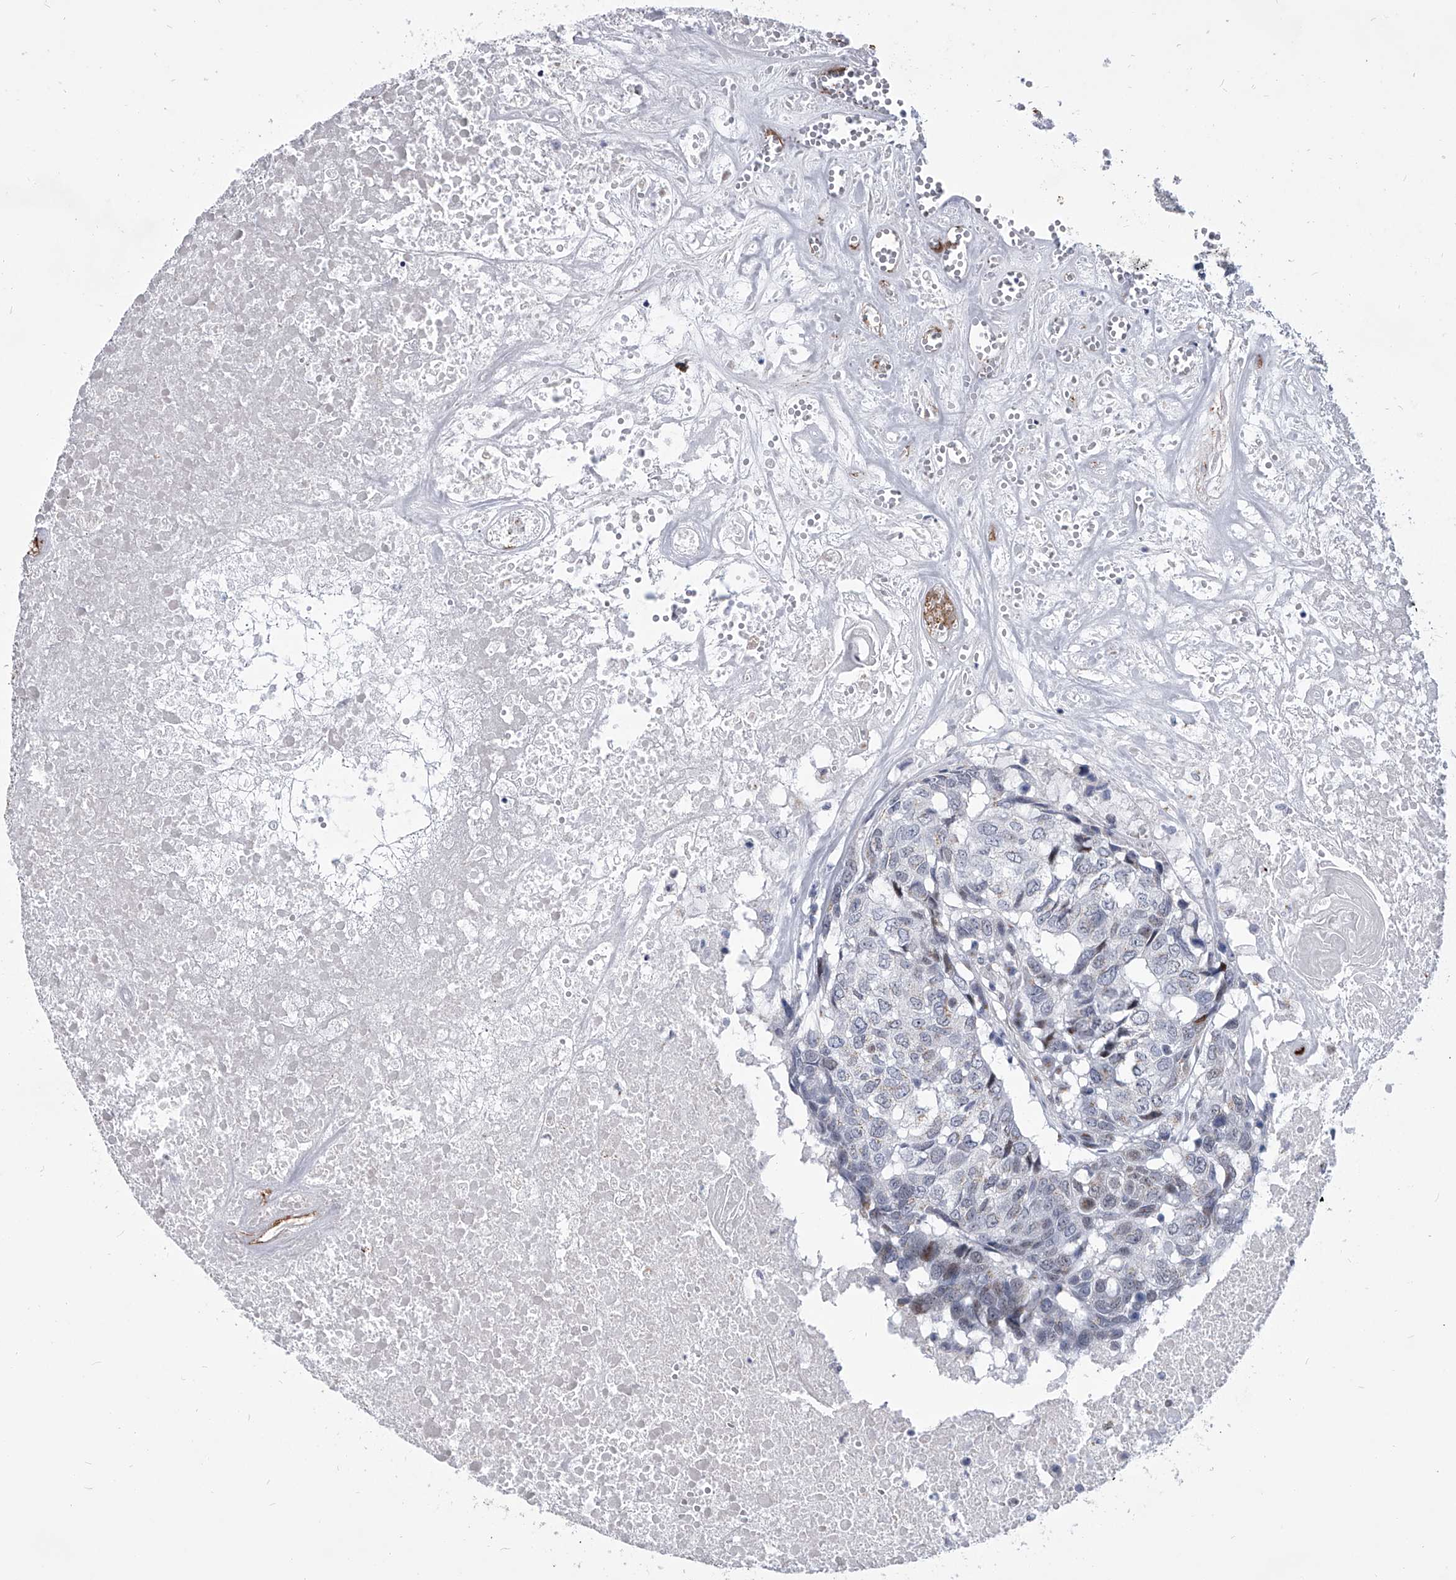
{"staining": {"intensity": "negative", "quantity": "none", "location": "none"}, "tissue": "head and neck cancer", "cell_type": "Tumor cells", "image_type": "cancer", "snomed": [{"axis": "morphology", "description": "Squamous cell carcinoma, NOS"}, {"axis": "topography", "description": "Head-Neck"}], "caption": "A high-resolution photomicrograph shows IHC staining of head and neck cancer (squamous cell carcinoma), which shows no significant staining in tumor cells. (Immunohistochemistry (ihc), brightfield microscopy, high magnification).", "gene": "EVA1C", "patient": {"sex": "male", "age": 66}}